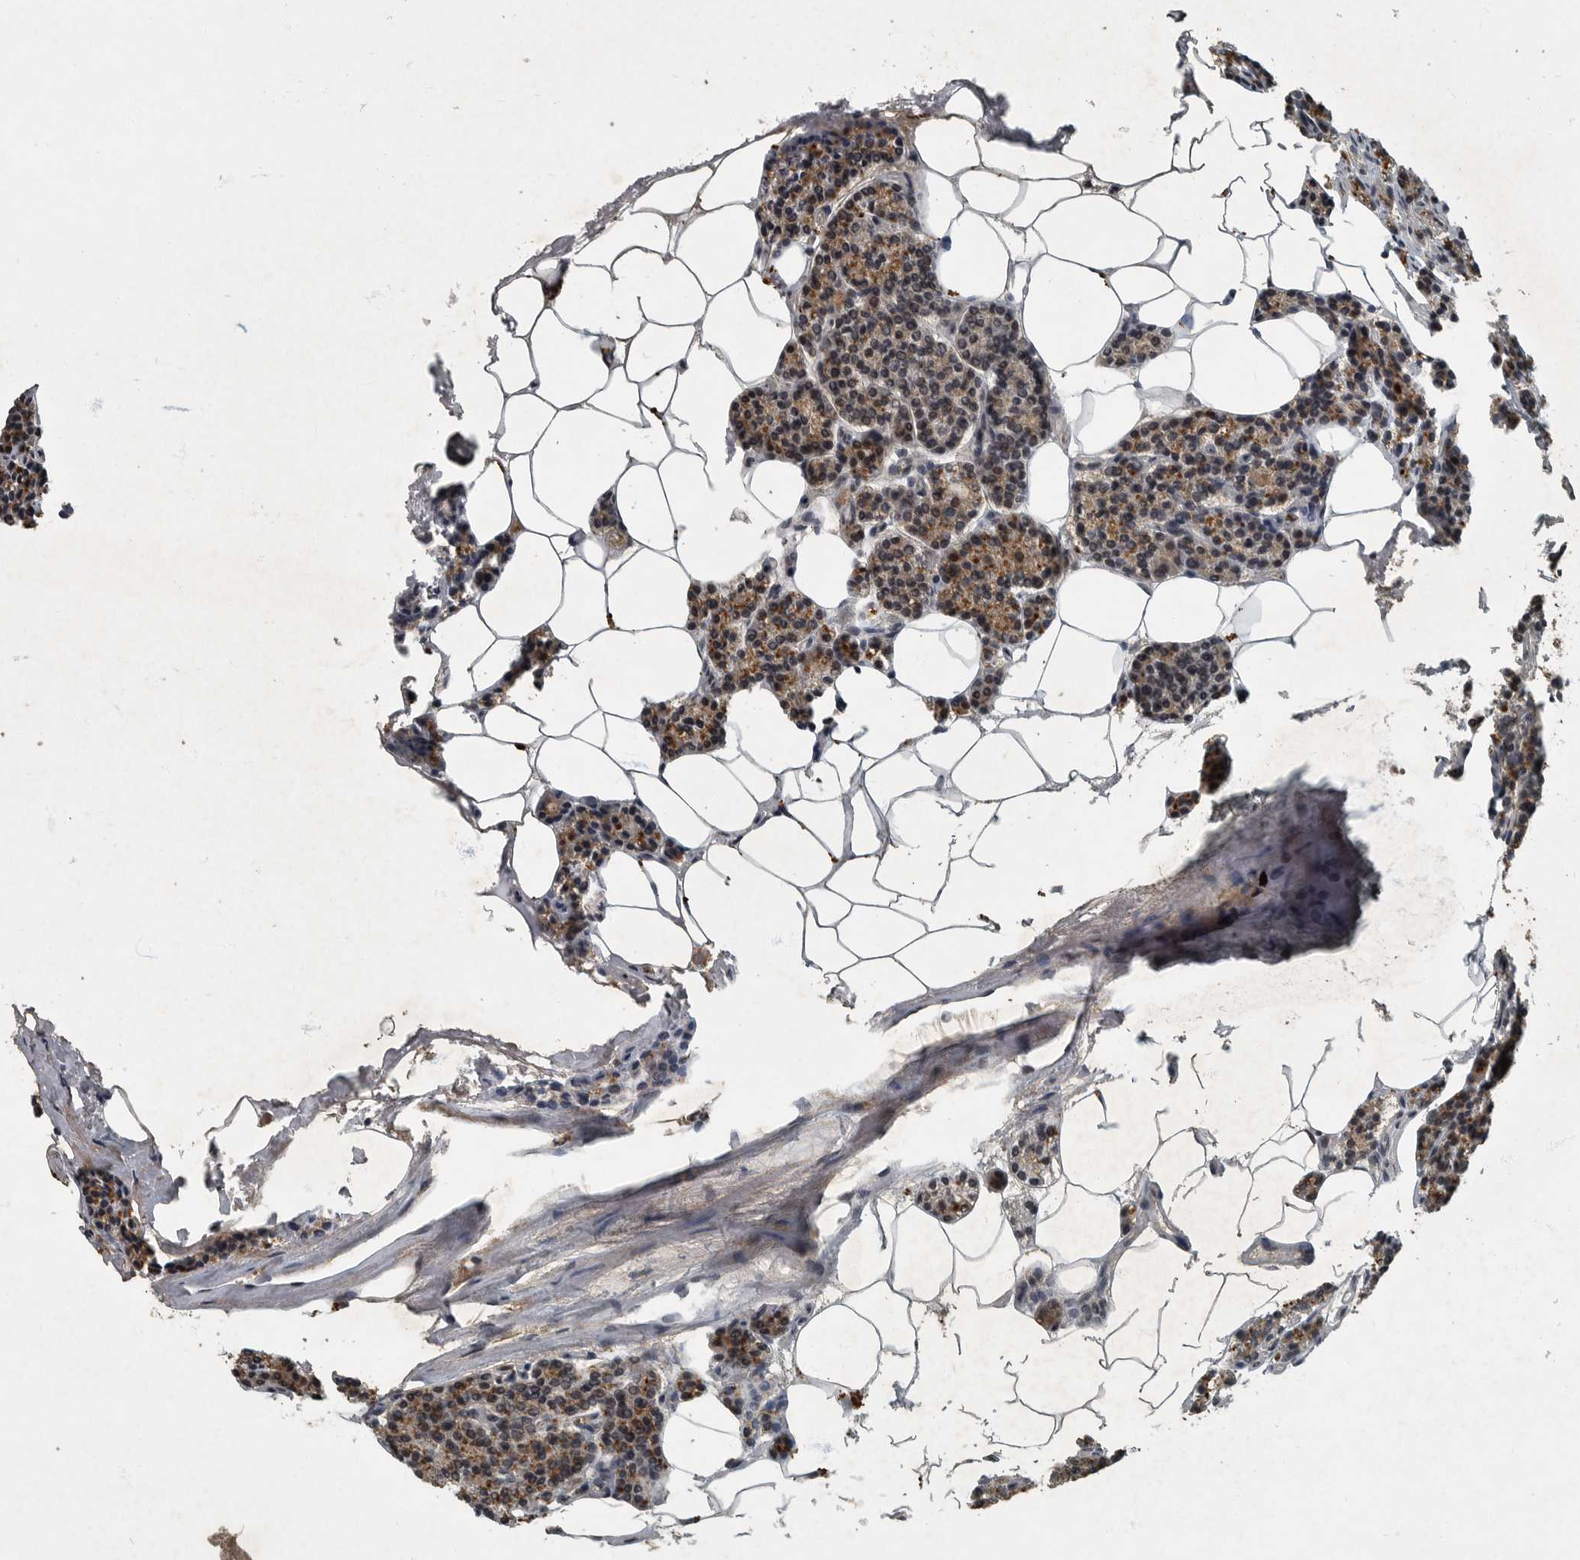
{"staining": {"intensity": "moderate", "quantity": ">75%", "location": "cytoplasmic/membranous"}, "tissue": "parathyroid gland", "cell_type": "Glandular cells", "image_type": "normal", "snomed": [{"axis": "morphology", "description": "Normal tissue, NOS"}, {"axis": "topography", "description": "Parathyroid gland"}], "caption": "Benign parathyroid gland was stained to show a protein in brown. There is medium levels of moderate cytoplasmic/membranous expression in approximately >75% of glandular cells.", "gene": "FOXO1", "patient": {"sex": "male", "age": 83}}